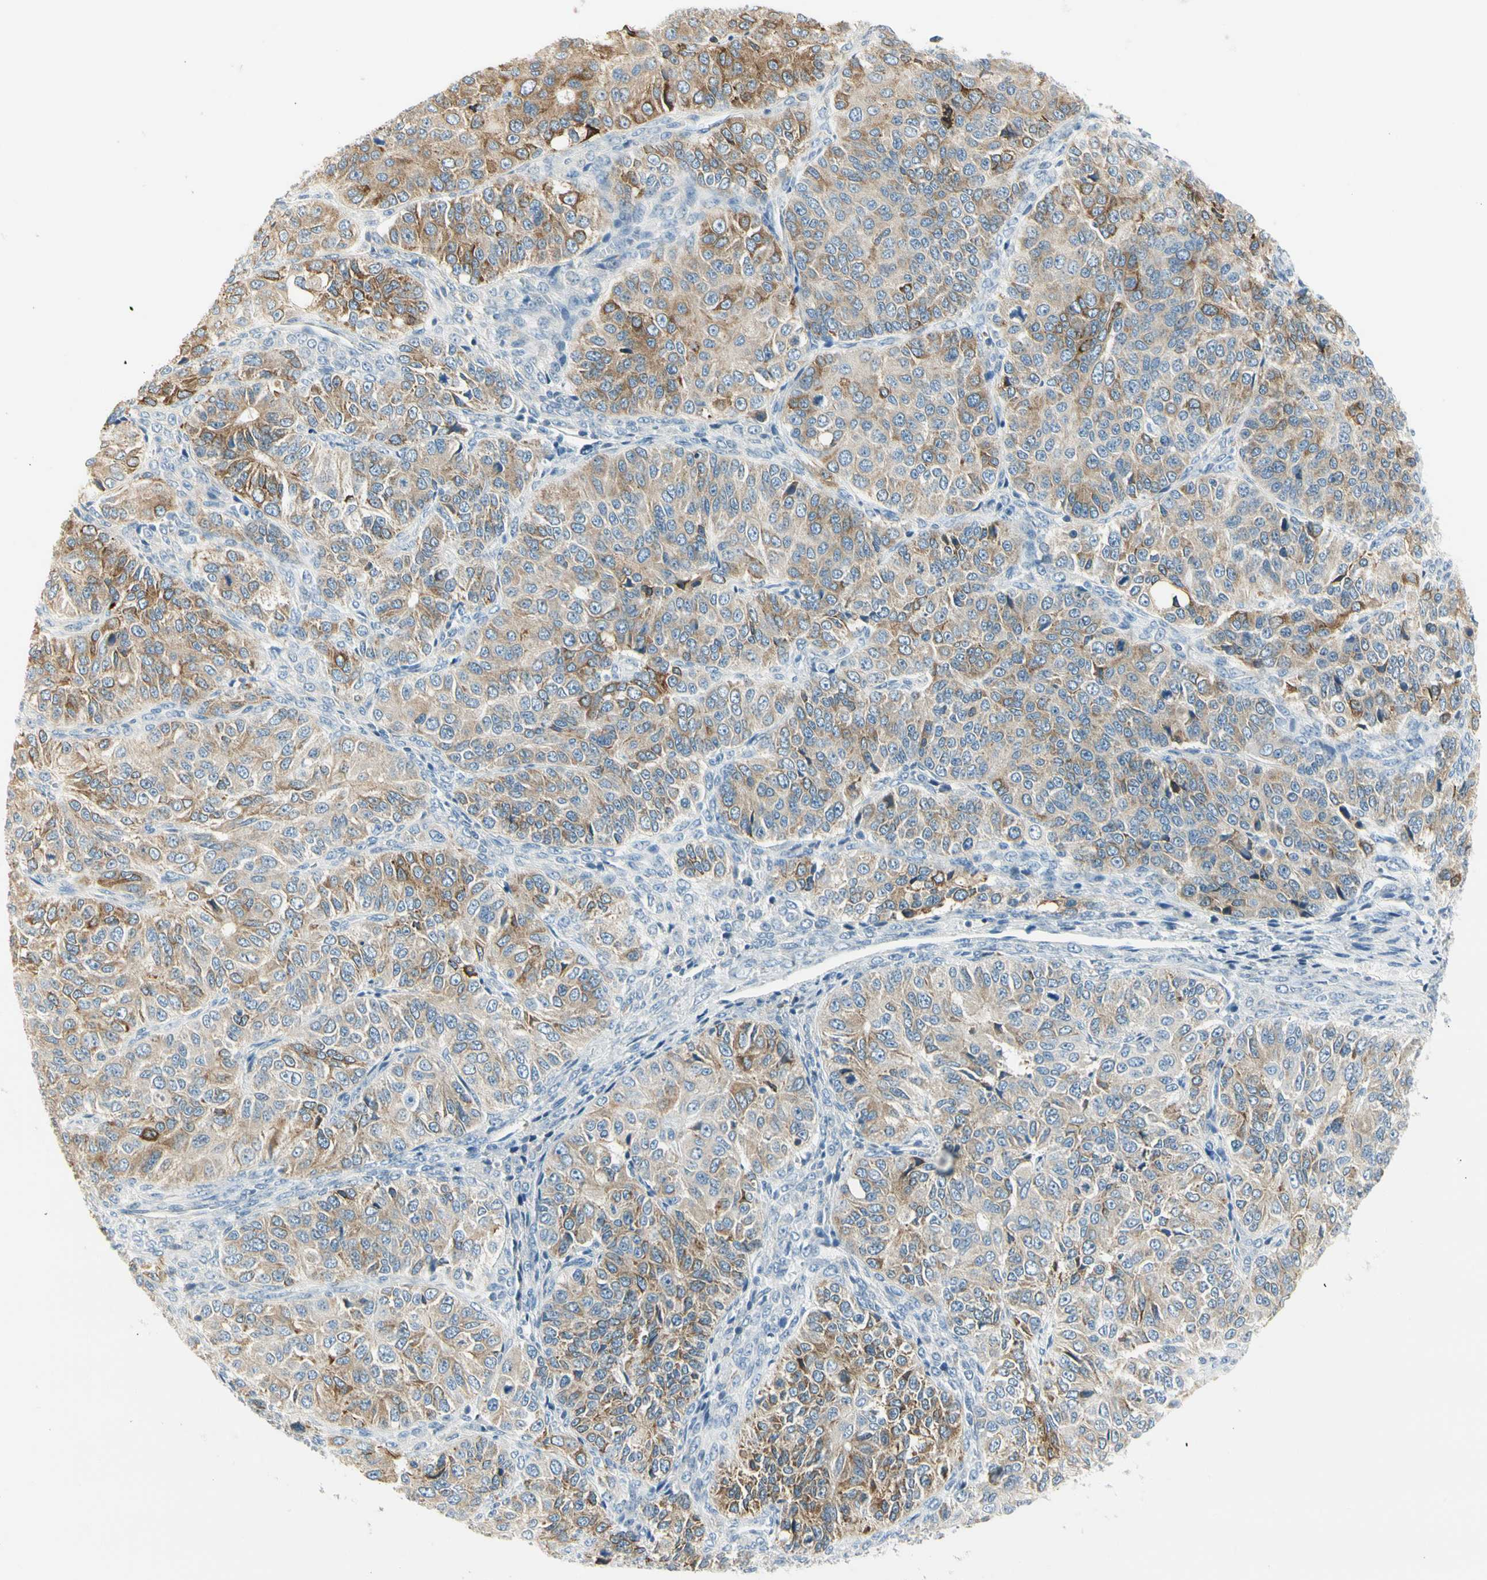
{"staining": {"intensity": "moderate", "quantity": ">75%", "location": "cytoplasmic/membranous"}, "tissue": "ovarian cancer", "cell_type": "Tumor cells", "image_type": "cancer", "snomed": [{"axis": "morphology", "description": "Carcinoma, endometroid"}, {"axis": "topography", "description": "Ovary"}], "caption": "Immunohistochemistry (IHC) staining of ovarian cancer (endometroid carcinoma), which exhibits medium levels of moderate cytoplasmic/membranous positivity in approximately >75% of tumor cells indicating moderate cytoplasmic/membranous protein expression. The staining was performed using DAB (3,3'-diaminobenzidine) (brown) for protein detection and nuclei were counterstained in hematoxylin (blue).", "gene": "TNFSF11", "patient": {"sex": "female", "age": 51}}